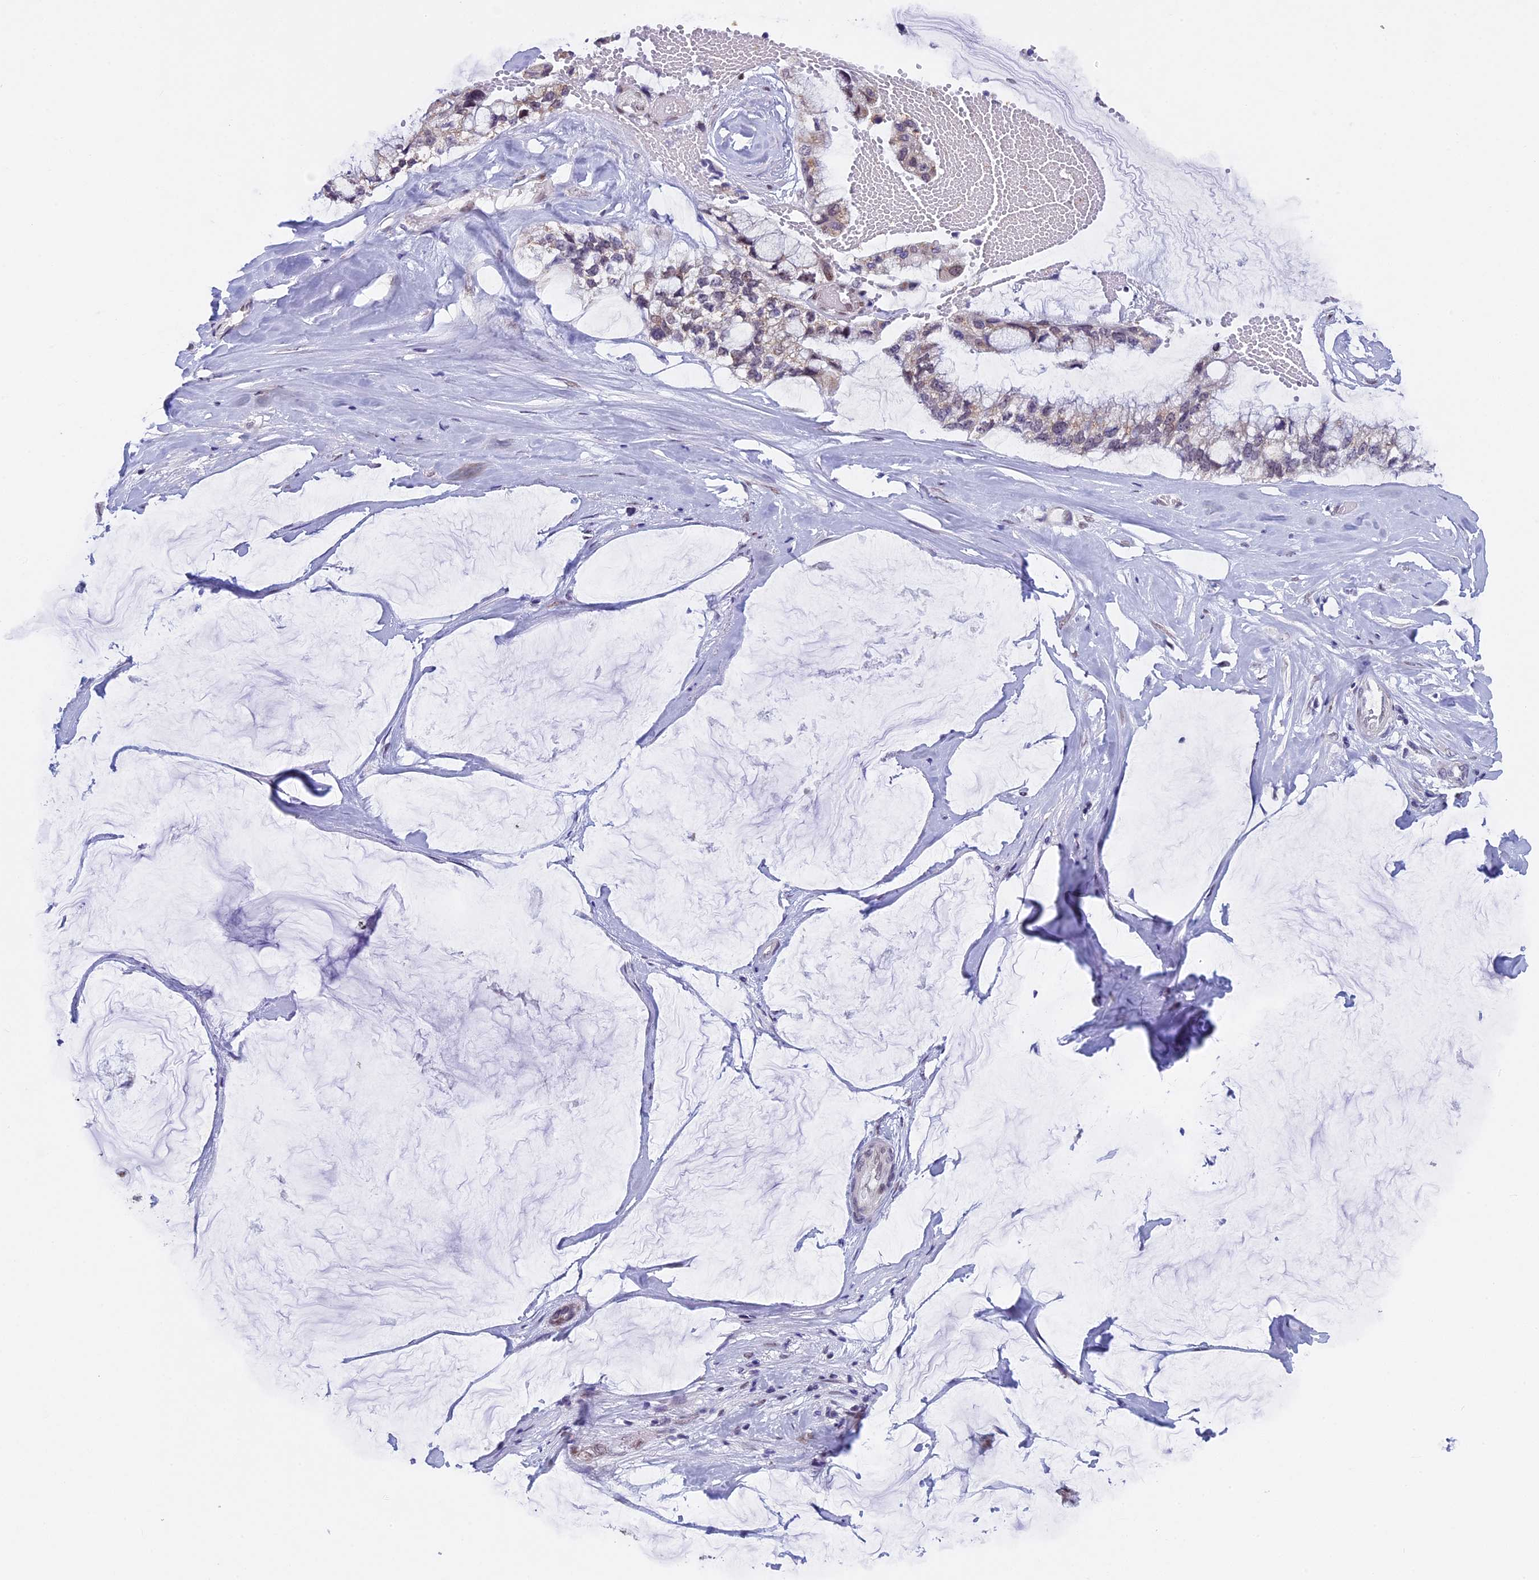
{"staining": {"intensity": "weak", "quantity": "25%-75%", "location": "cytoplasmic/membranous"}, "tissue": "ovarian cancer", "cell_type": "Tumor cells", "image_type": "cancer", "snomed": [{"axis": "morphology", "description": "Cystadenocarcinoma, mucinous, NOS"}, {"axis": "topography", "description": "Ovary"}], "caption": "Ovarian cancer (mucinous cystadenocarcinoma) tissue exhibits weak cytoplasmic/membranous expression in approximately 25%-75% of tumor cells, visualized by immunohistochemistry.", "gene": "ZNF317", "patient": {"sex": "female", "age": 39}}